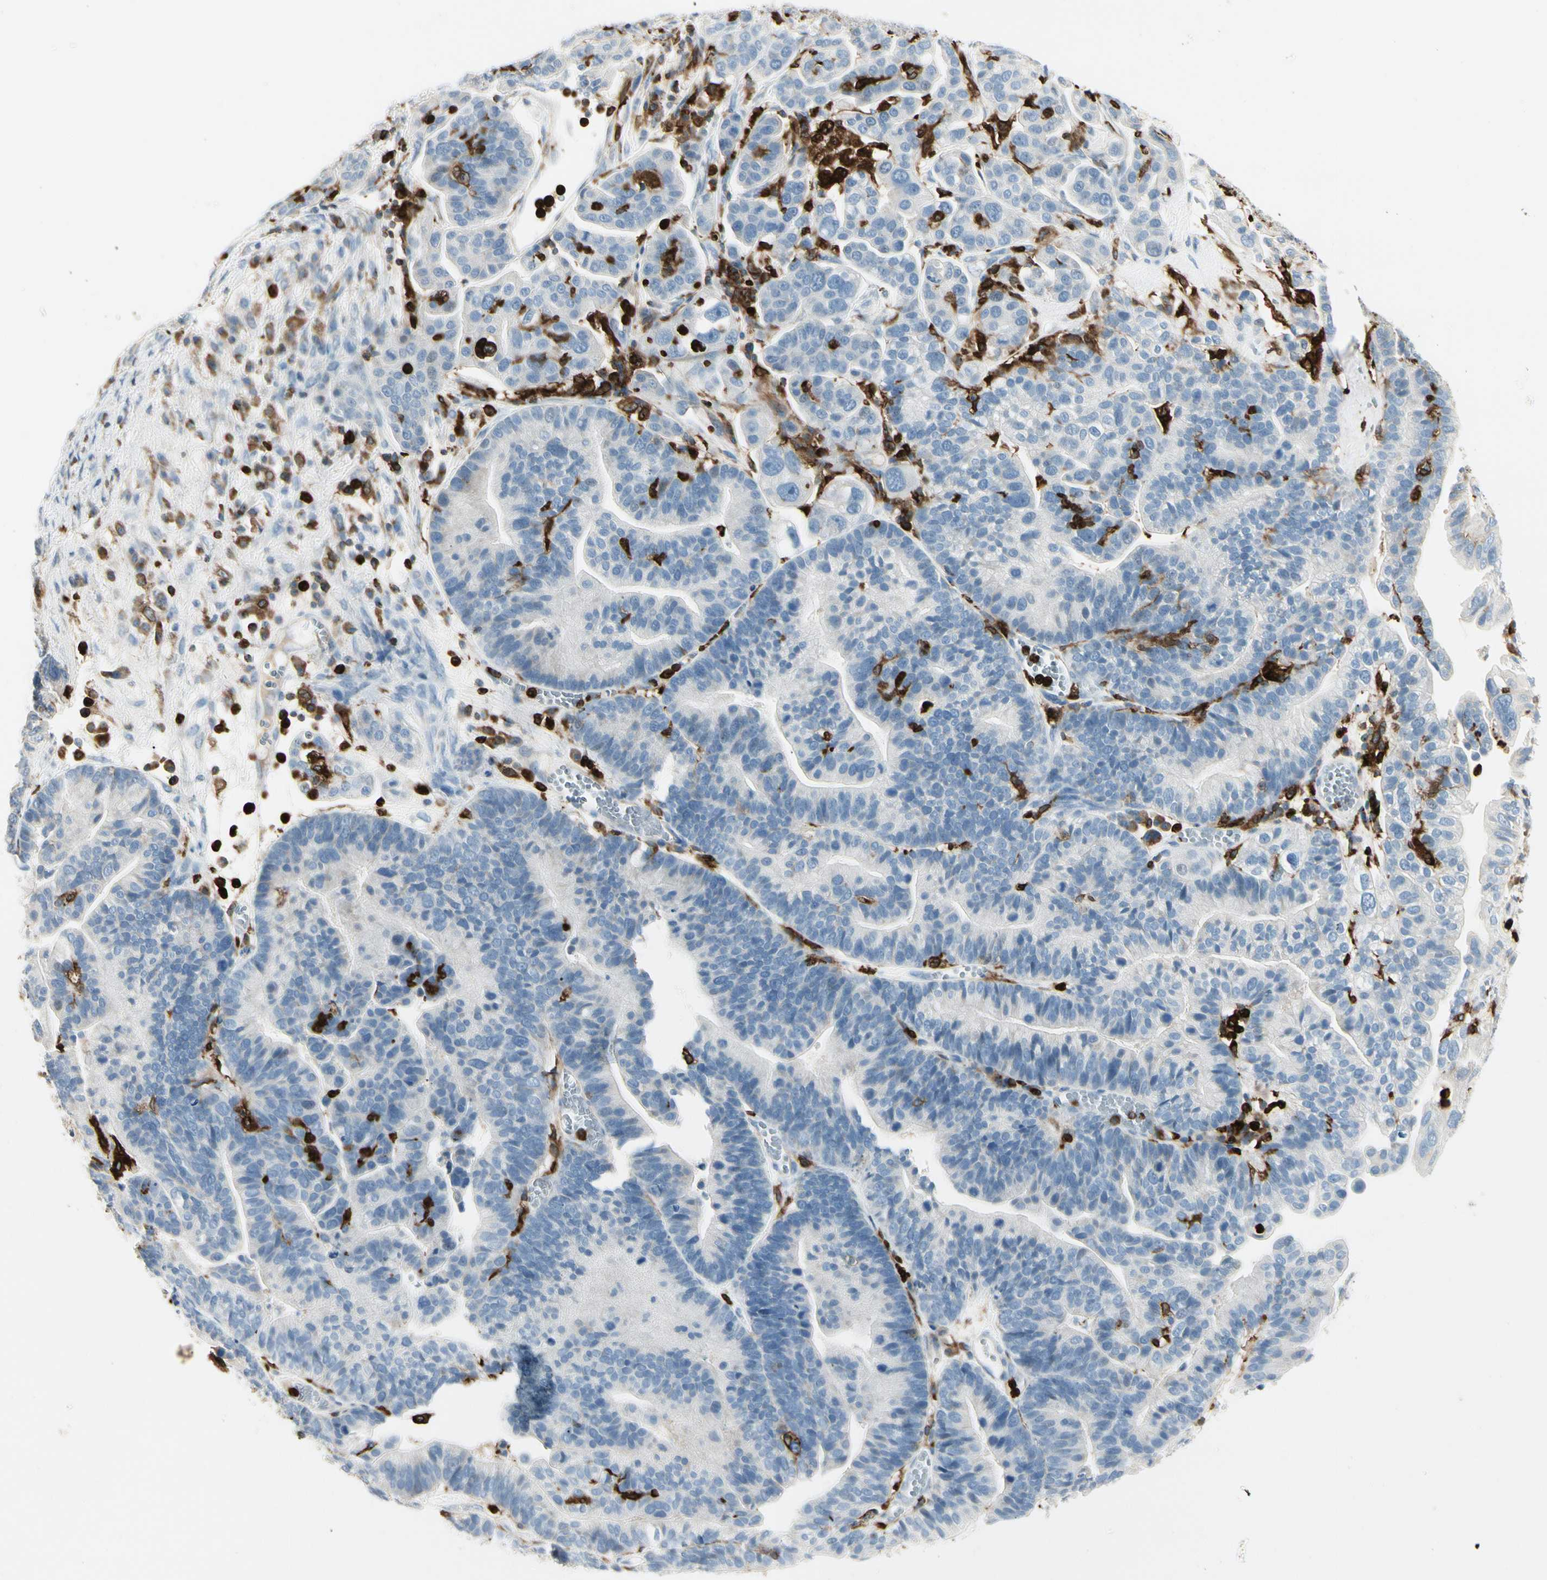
{"staining": {"intensity": "negative", "quantity": "none", "location": "none"}, "tissue": "ovarian cancer", "cell_type": "Tumor cells", "image_type": "cancer", "snomed": [{"axis": "morphology", "description": "Cystadenocarcinoma, serous, NOS"}, {"axis": "topography", "description": "Ovary"}], "caption": "Tumor cells show no significant protein staining in ovarian cancer (serous cystadenocarcinoma).", "gene": "ITGB2", "patient": {"sex": "female", "age": 56}}